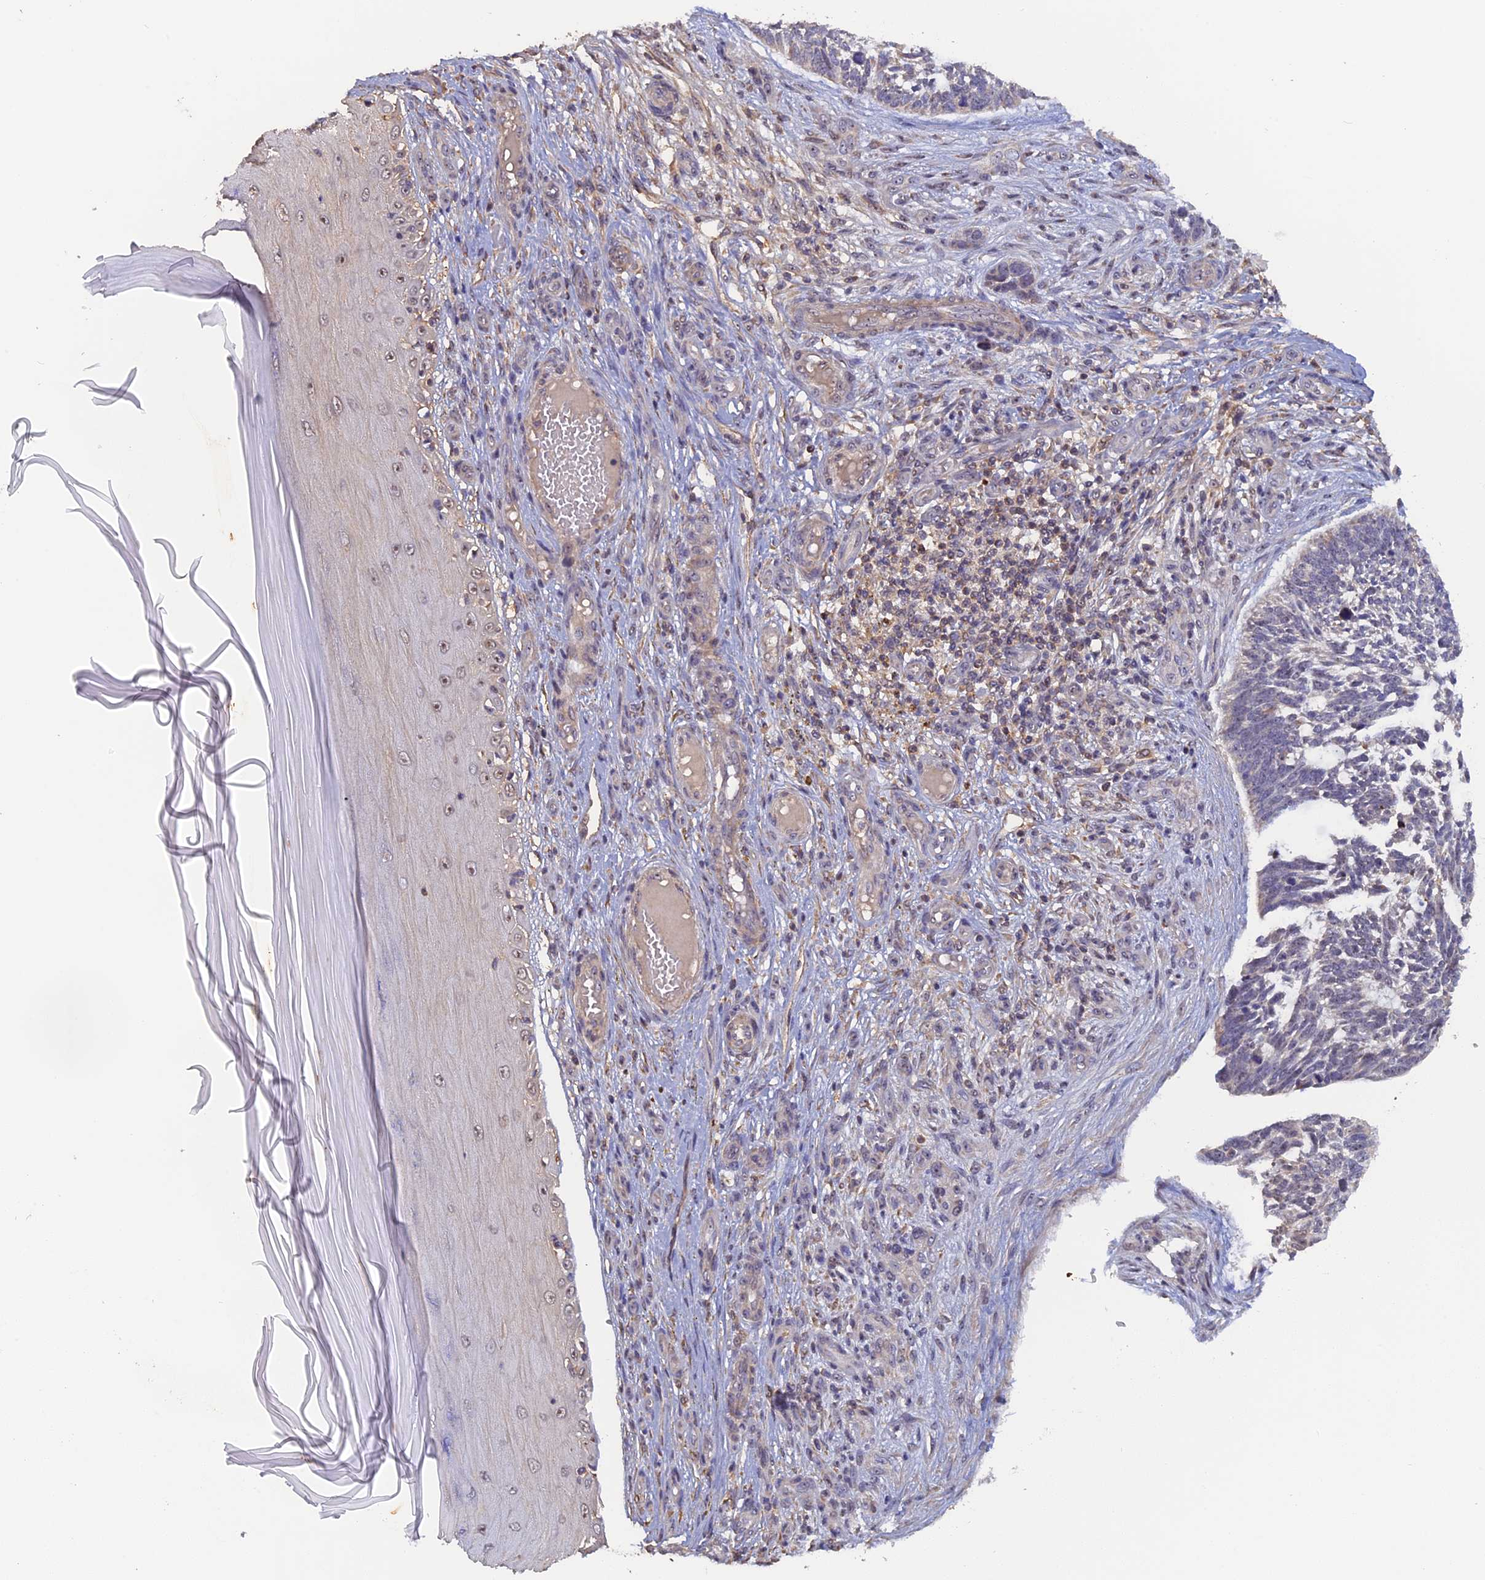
{"staining": {"intensity": "negative", "quantity": "none", "location": "none"}, "tissue": "skin cancer", "cell_type": "Tumor cells", "image_type": "cancer", "snomed": [{"axis": "morphology", "description": "Basal cell carcinoma"}, {"axis": "topography", "description": "Skin"}], "caption": "Tumor cells show no significant expression in skin cancer (basal cell carcinoma). (Immunohistochemistry, brightfield microscopy, high magnification).", "gene": "FAM98C", "patient": {"sex": "male", "age": 88}}